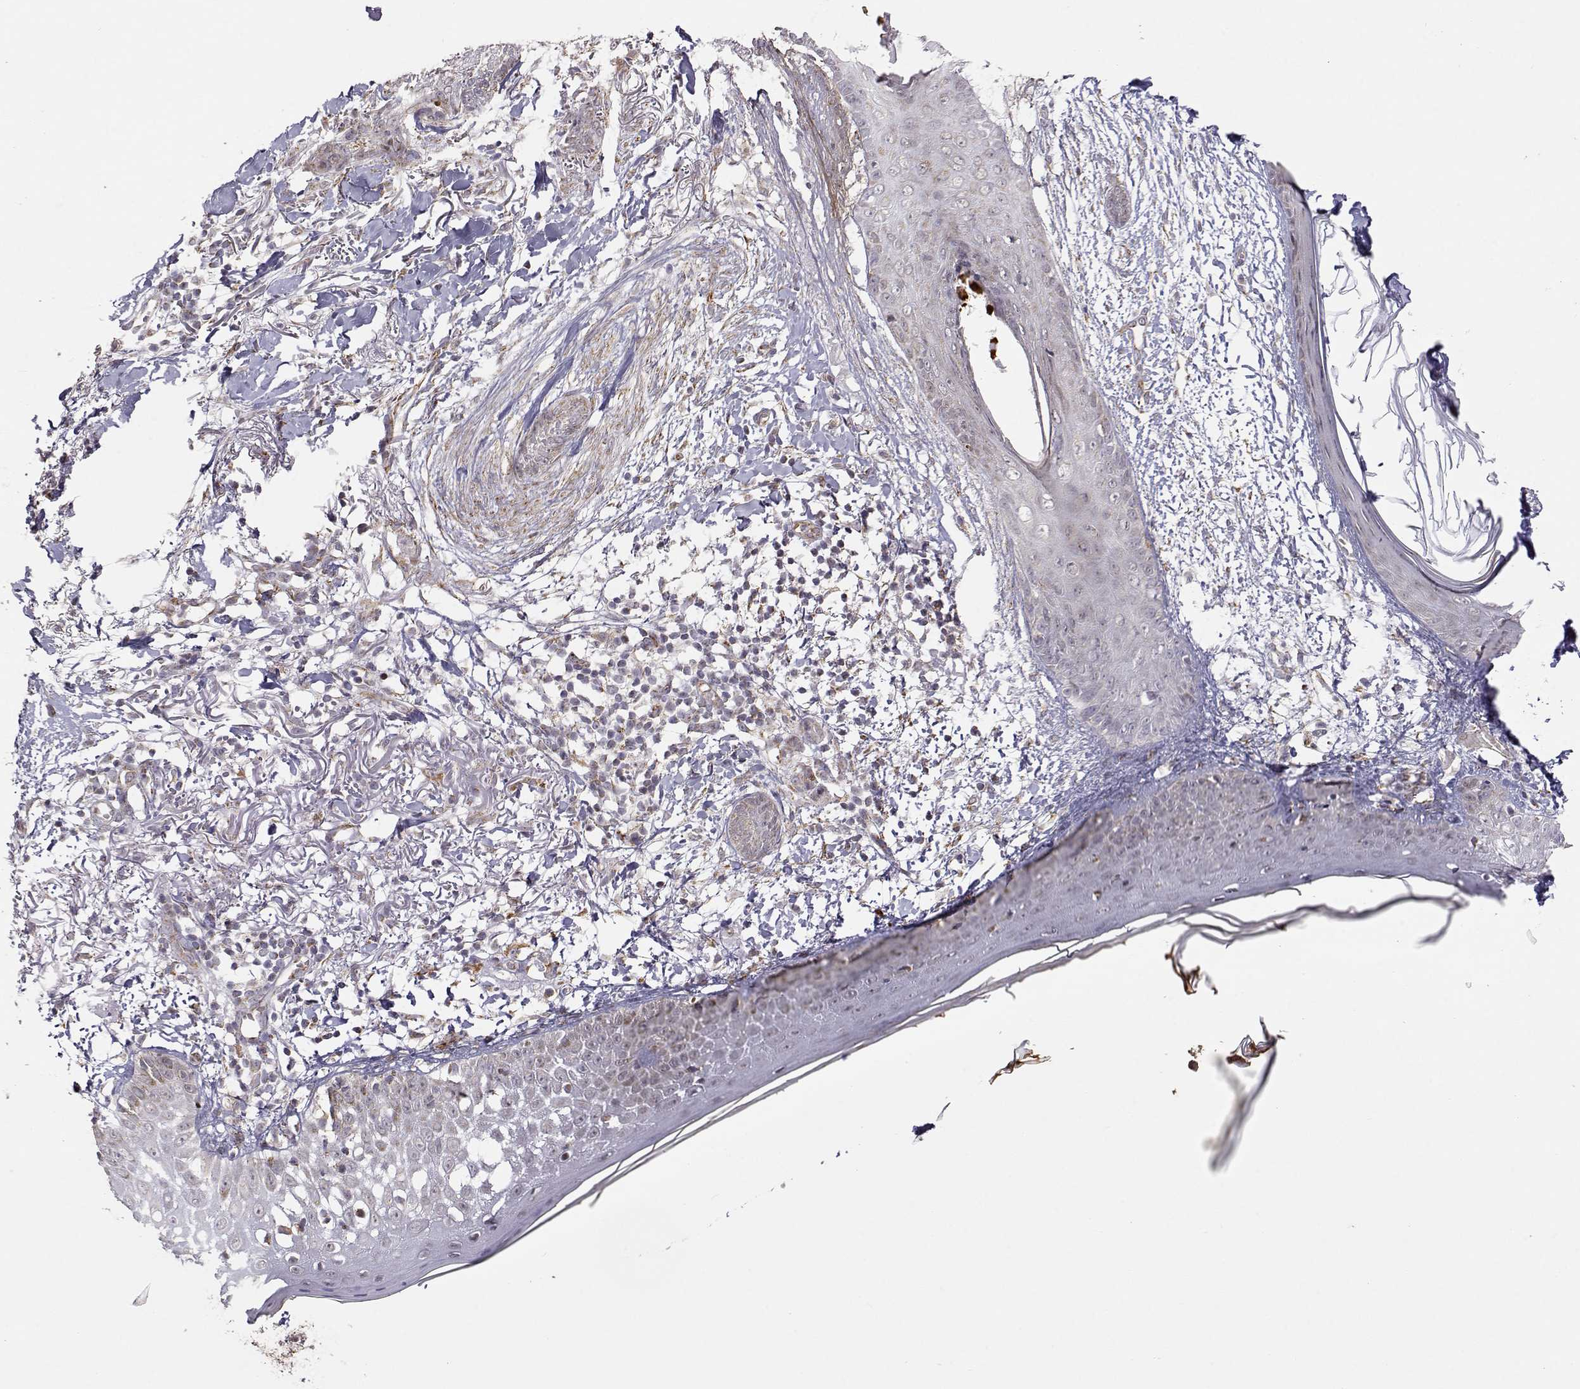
{"staining": {"intensity": "weak", "quantity": "25%-75%", "location": "cytoplasmic/membranous"}, "tissue": "skin cancer", "cell_type": "Tumor cells", "image_type": "cancer", "snomed": [{"axis": "morphology", "description": "Normal tissue, NOS"}, {"axis": "morphology", "description": "Basal cell carcinoma"}, {"axis": "topography", "description": "Skin"}], "caption": "A photomicrograph of human skin basal cell carcinoma stained for a protein shows weak cytoplasmic/membranous brown staining in tumor cells.", "gene": "EXOG", "patient": {"sex": "male", "age": 84}}